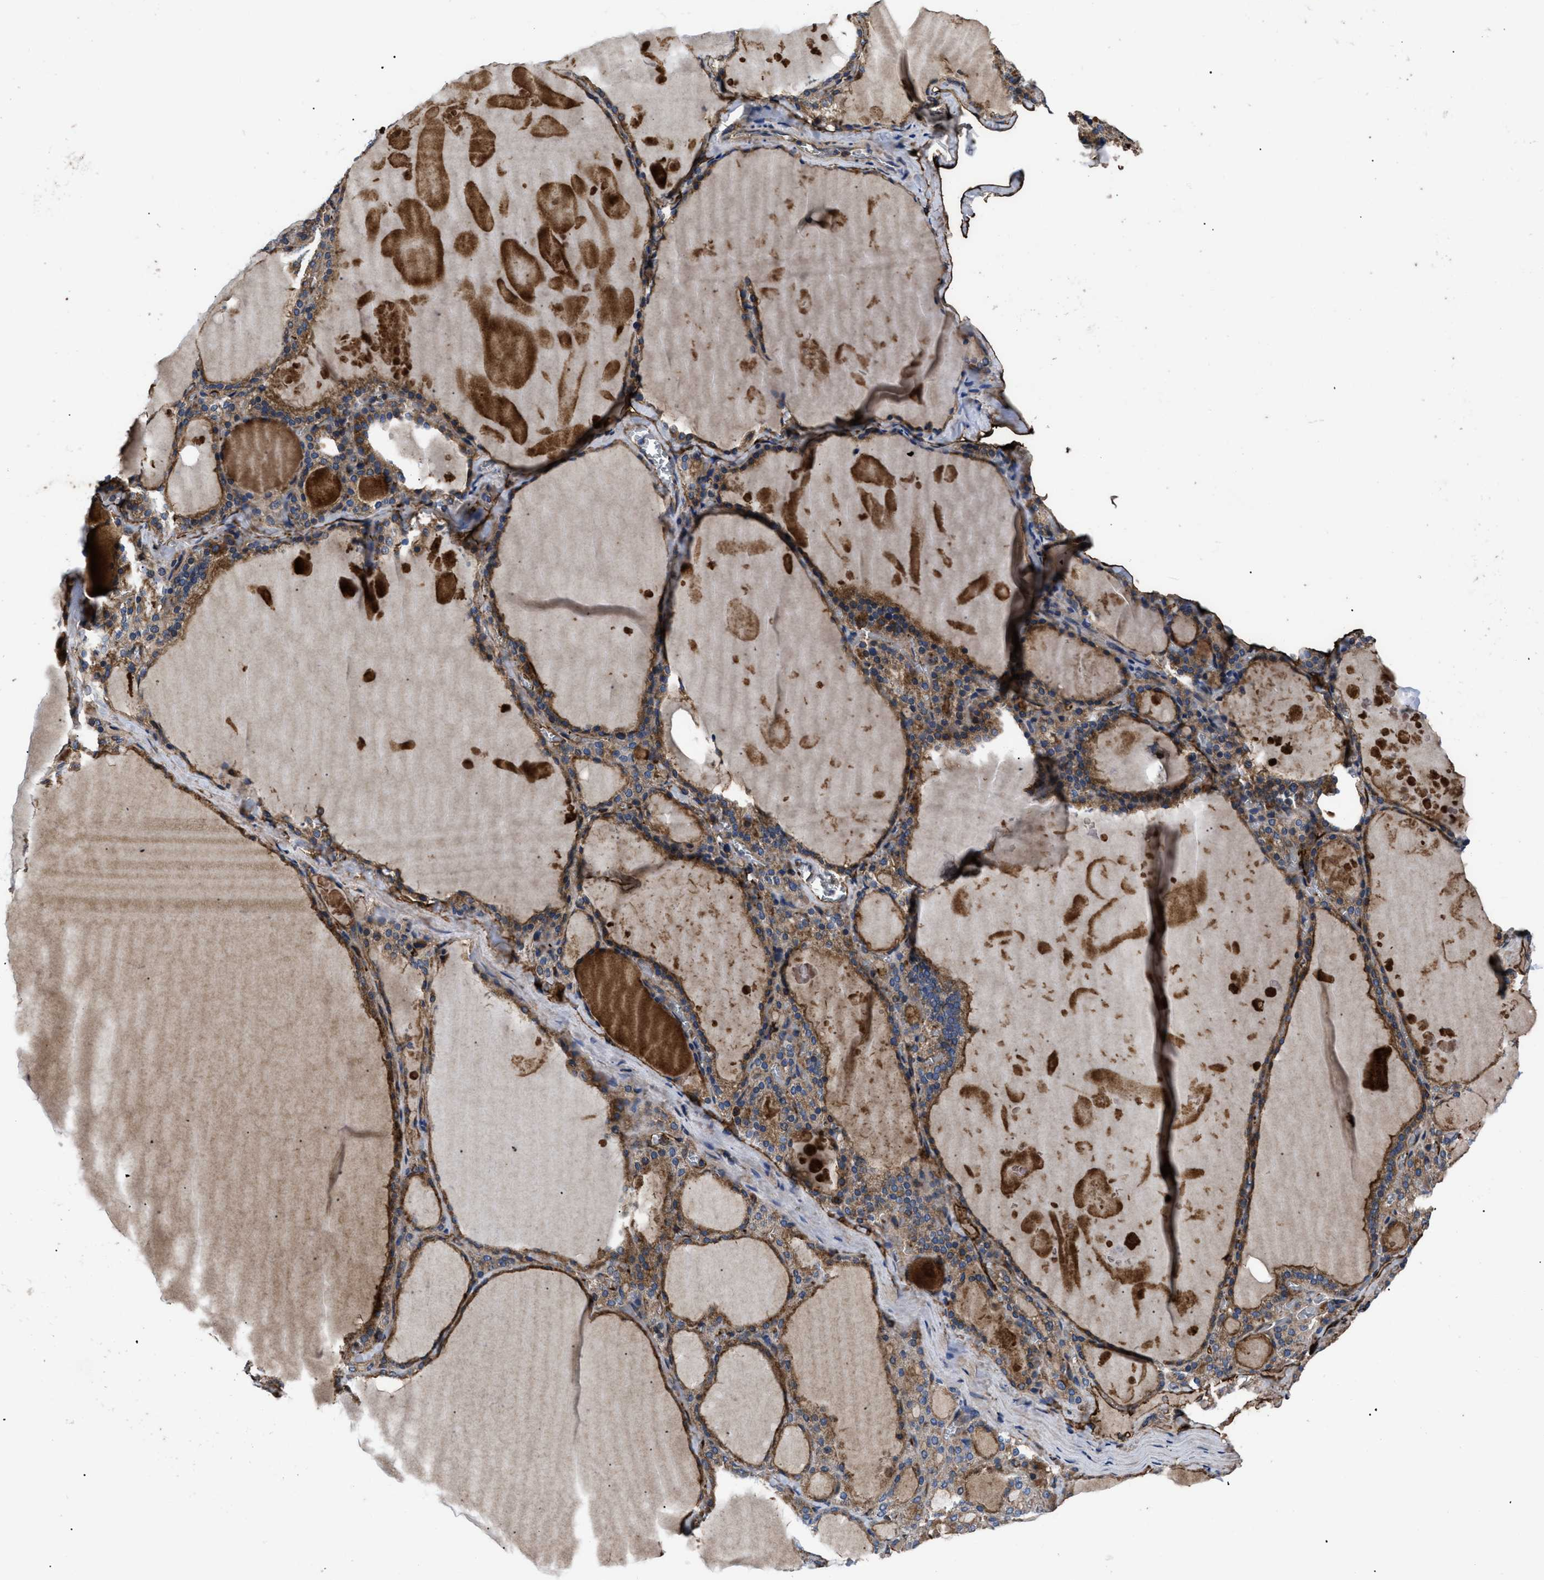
{"staining": {"intensity": "moderate", "quantity": ">75%", "location": "cytoplasmic/membranous"}, "tissue": "thyroid gland", "cell_type": "Glandular cells", "image_type": "normal", "snomed": [{"axis": "morphology", "description": "Normal tissue, NOS"}, {"axis": "topography", "description": "Thyroid gland"}], "caption": "Immunohistochemistry image of benign thyroid gland: thyroid gland stained using immunohistochemistry exhibits medium levels of moderate protein expression localized specifically in the cytoplasmic/membranous of glandular cells, appearing as a cytoplasmic/membranous brown color.", "gene": "NT5E", "patient": {"sex": "male", "age": 56}}